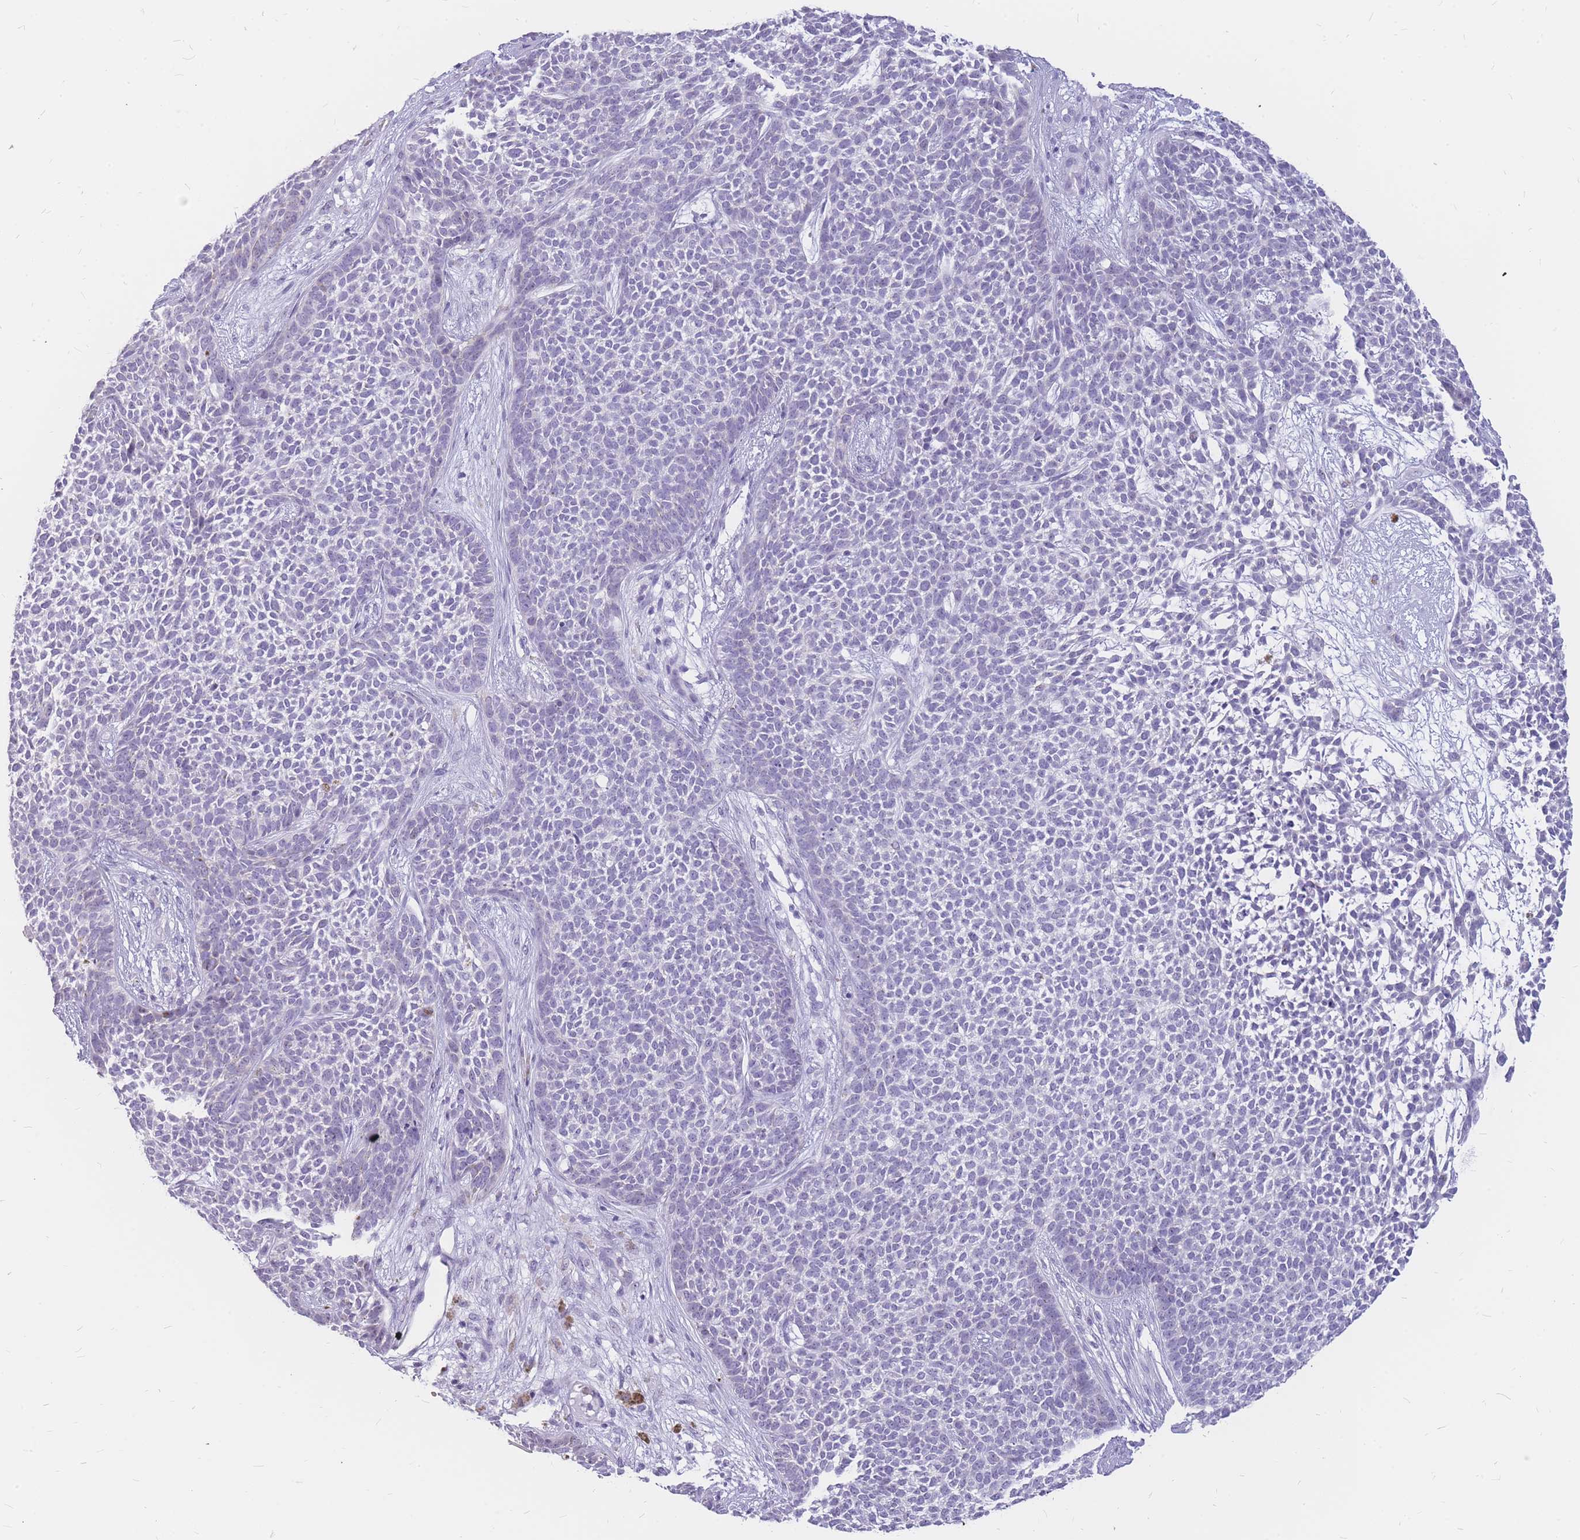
{"staining": {"intensity": "negative", "quantity": "none", "location": "none"}, "tissue": "skin cancer", "cell_type": "Tumor cells", "image_type": "cancer", "snomed": [{"axis": "morphology", "description": "Basal cell carcinoma"}, {"axis": "topography", "description": "Skin"}], "caption": "This is an immunohistochemistry photomicrograph of basal cell carcinoma (skin). There is no staining in tumor cells.", "gene": "INS", "patient": {"sex": "female", "age": 84}}